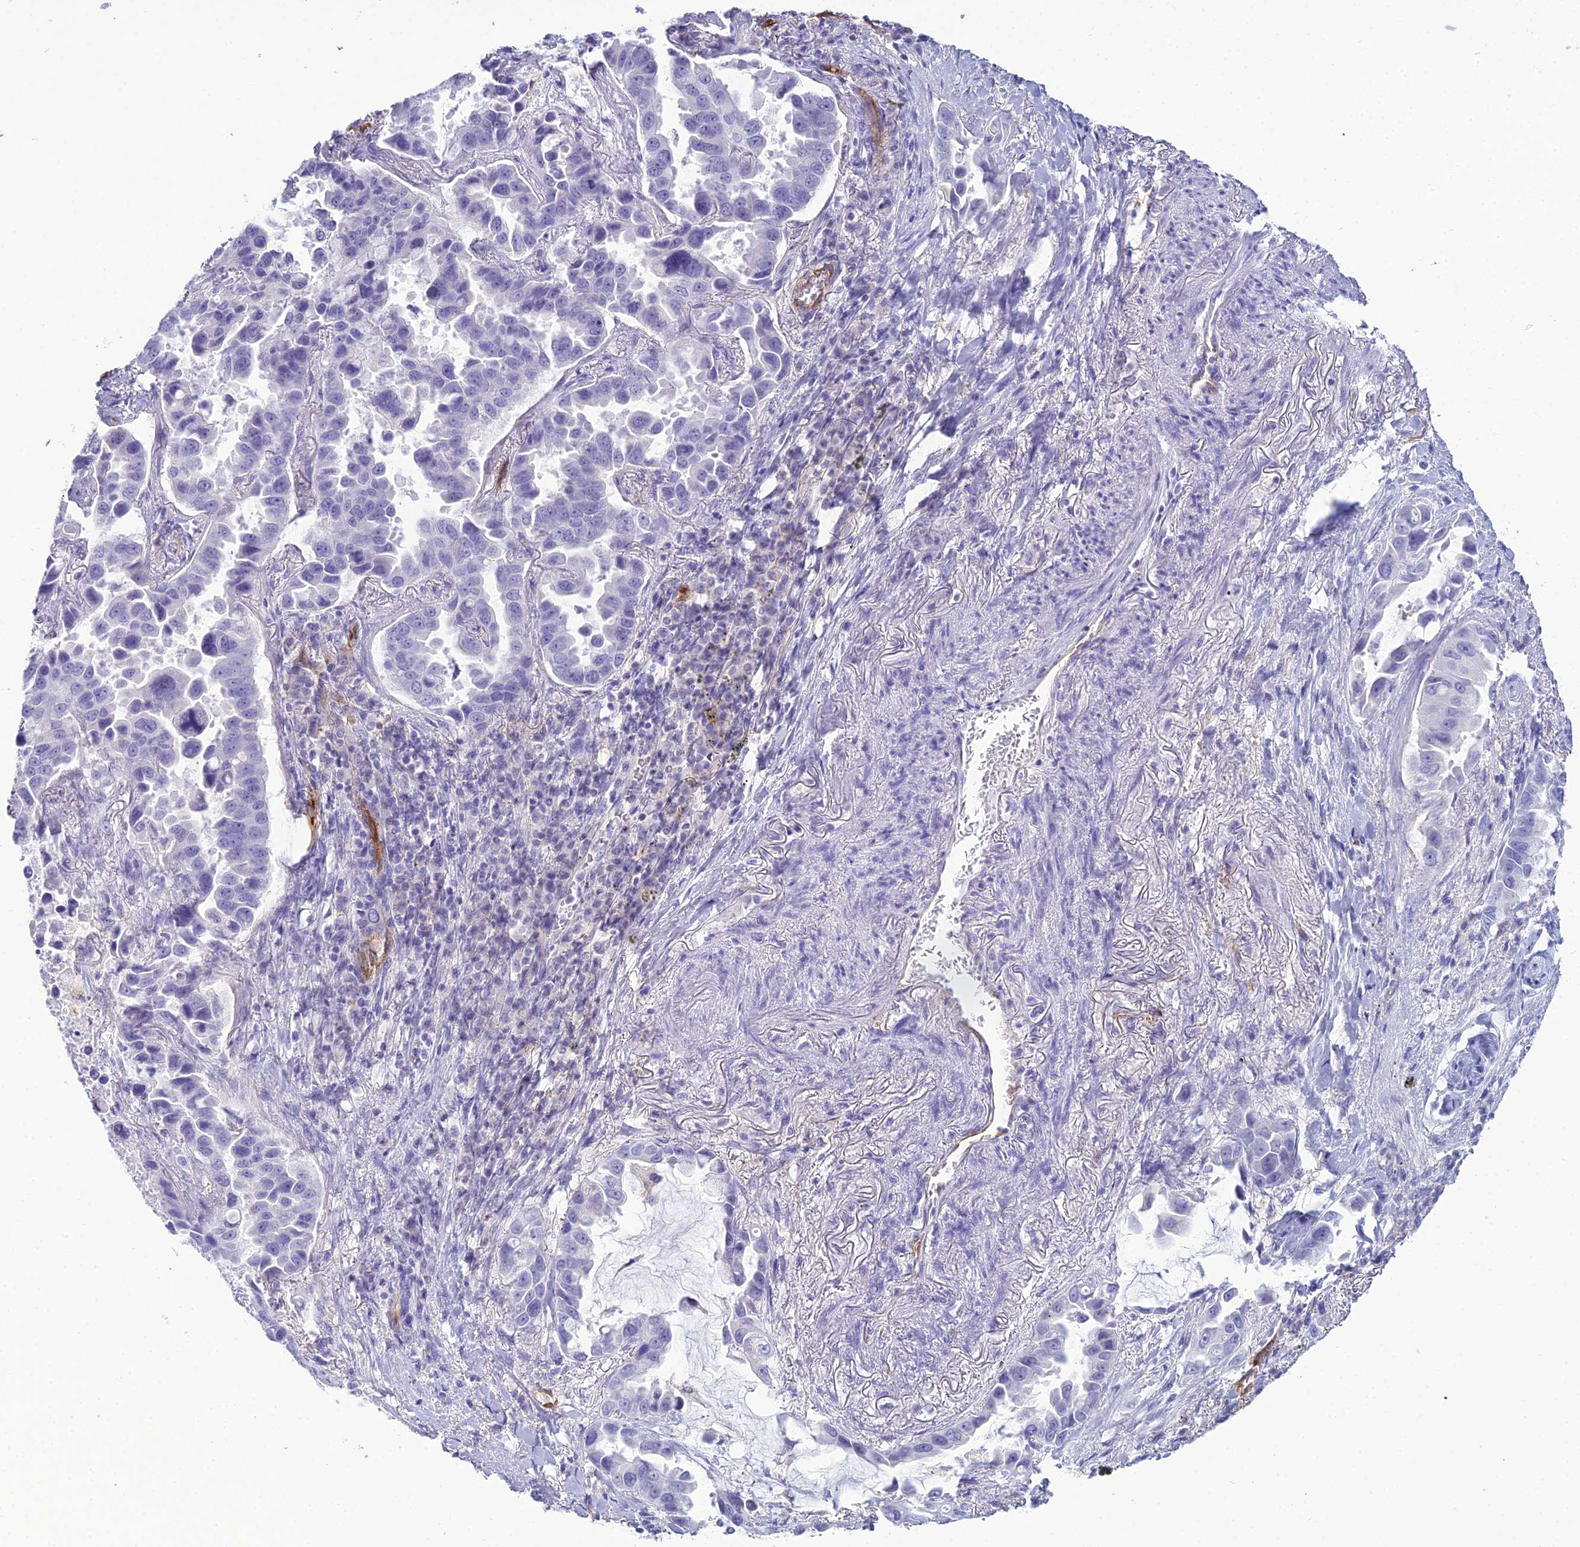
{"staining": {"intensity": "negative", "quantity": "none", "location": "none"}, "tissue": "lung cancer", "cell_type": "Tumor cells", "image_type": "cancer", "snomed": [{"axis": "morphology", "description": "Adenocarcinoma, NOS"}, {"axis": "topography", "description": "Lung"}], "caption": "DAB (3,3'-diaminobenzidine) immunohistochemical staining of lung cancer (adenocarcinoma) exhibits no significant positivity in tumor cells.", "gene": "ACE", "patient": {"sex": "male", "age": 64}}